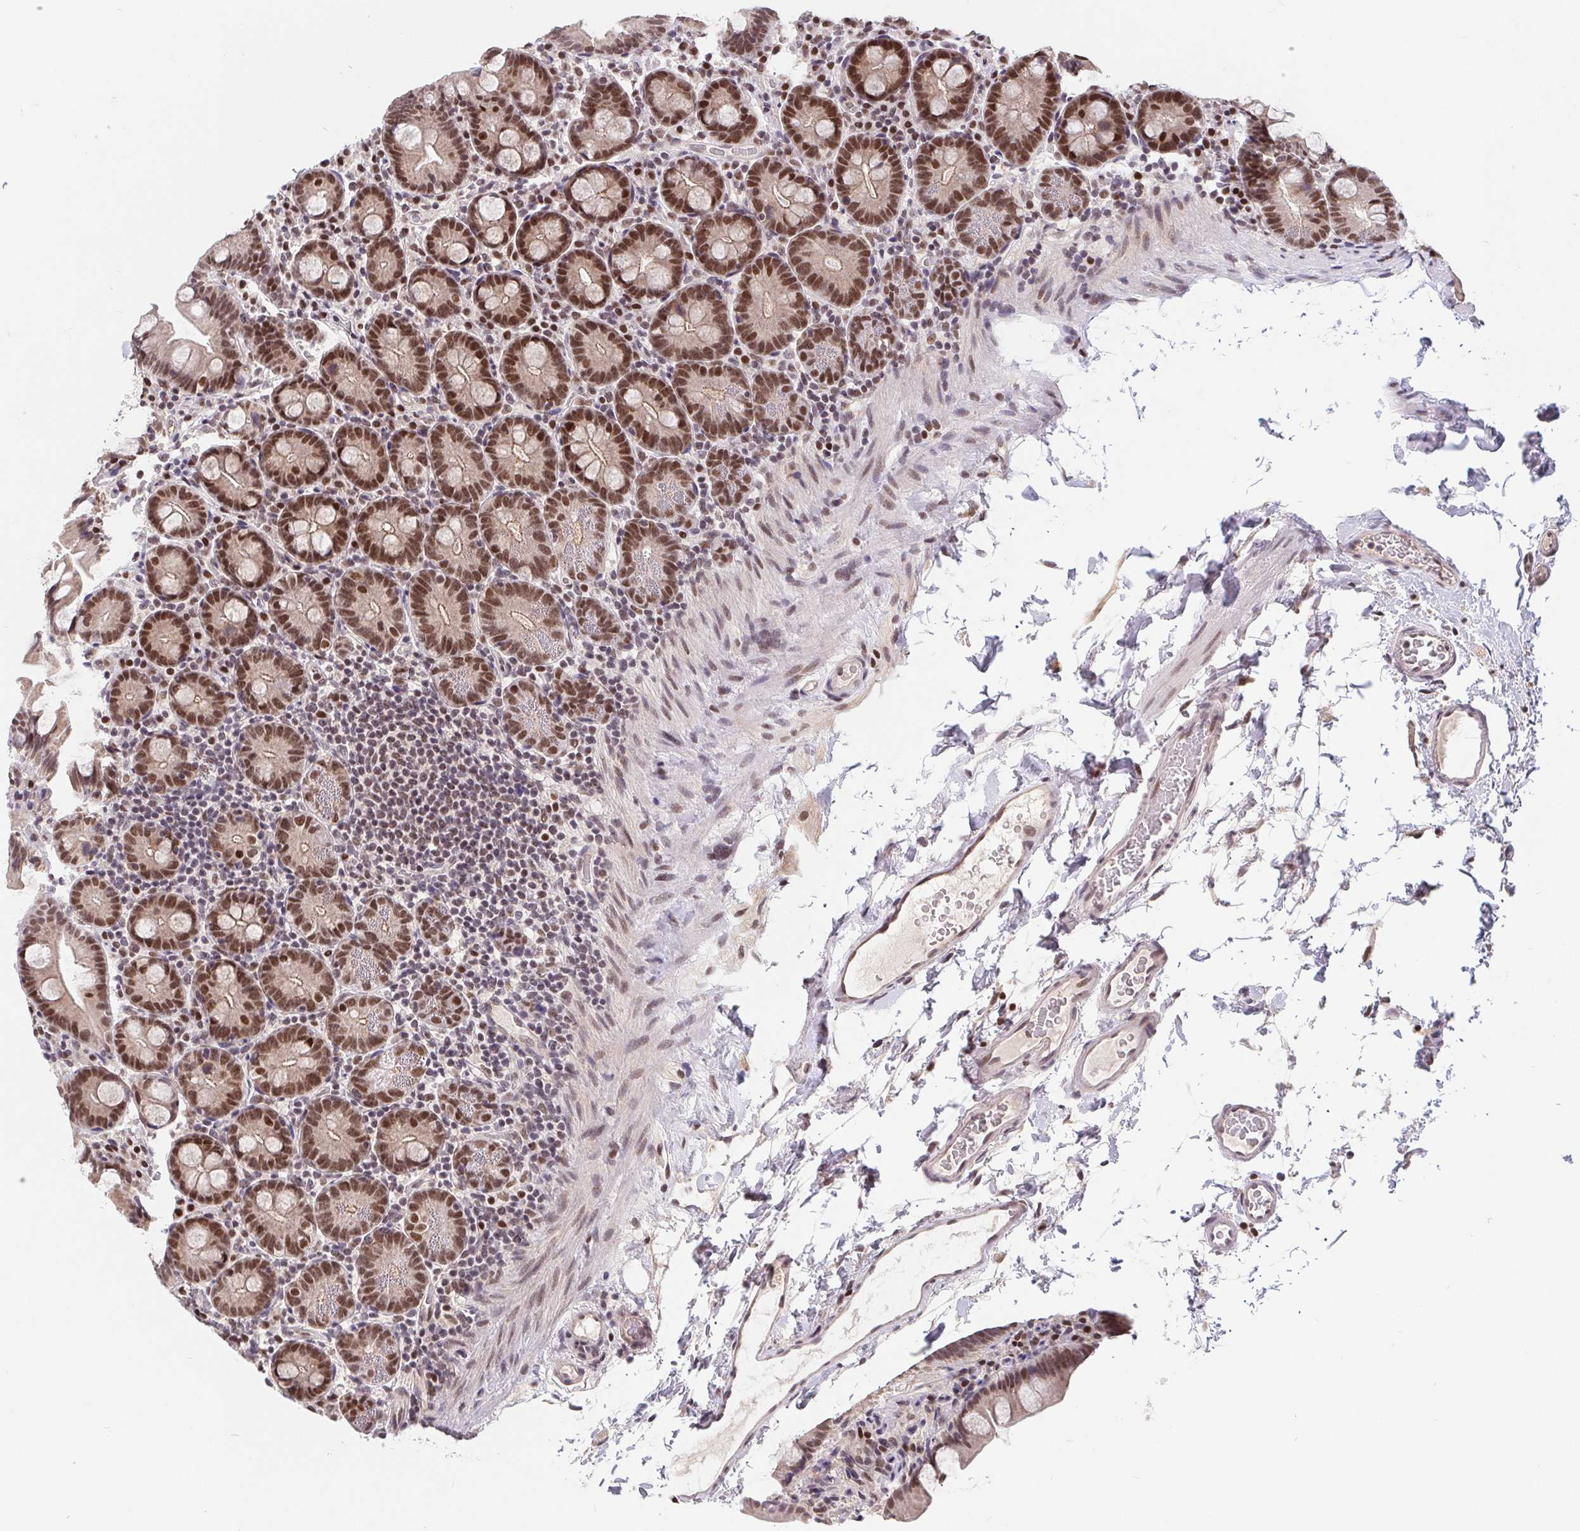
{"staining": {"intensity": "moderate", "quantity": ">75%", "location": "nuclear"}, "tissue": "small intestine", "cell_type": "Glandular cells", "image_type": "normal", "snomed": [{"axis": "morphology", "description": "Normal tissue, NOS"}, {"axis": "topography", "description": "Small intestine"}], "caption": "Immunohistochemical staining of benign small intestine demonstrates medium levels of moderate nuclear staining in approximately >75% of glandular cells. The staining was performed using DAB, with brown indicating positive protein expression. Nuclei are stained blue with hematoxylin.", "gene": "POU2F1", "patient": {"sex": "female", "age": 68}}